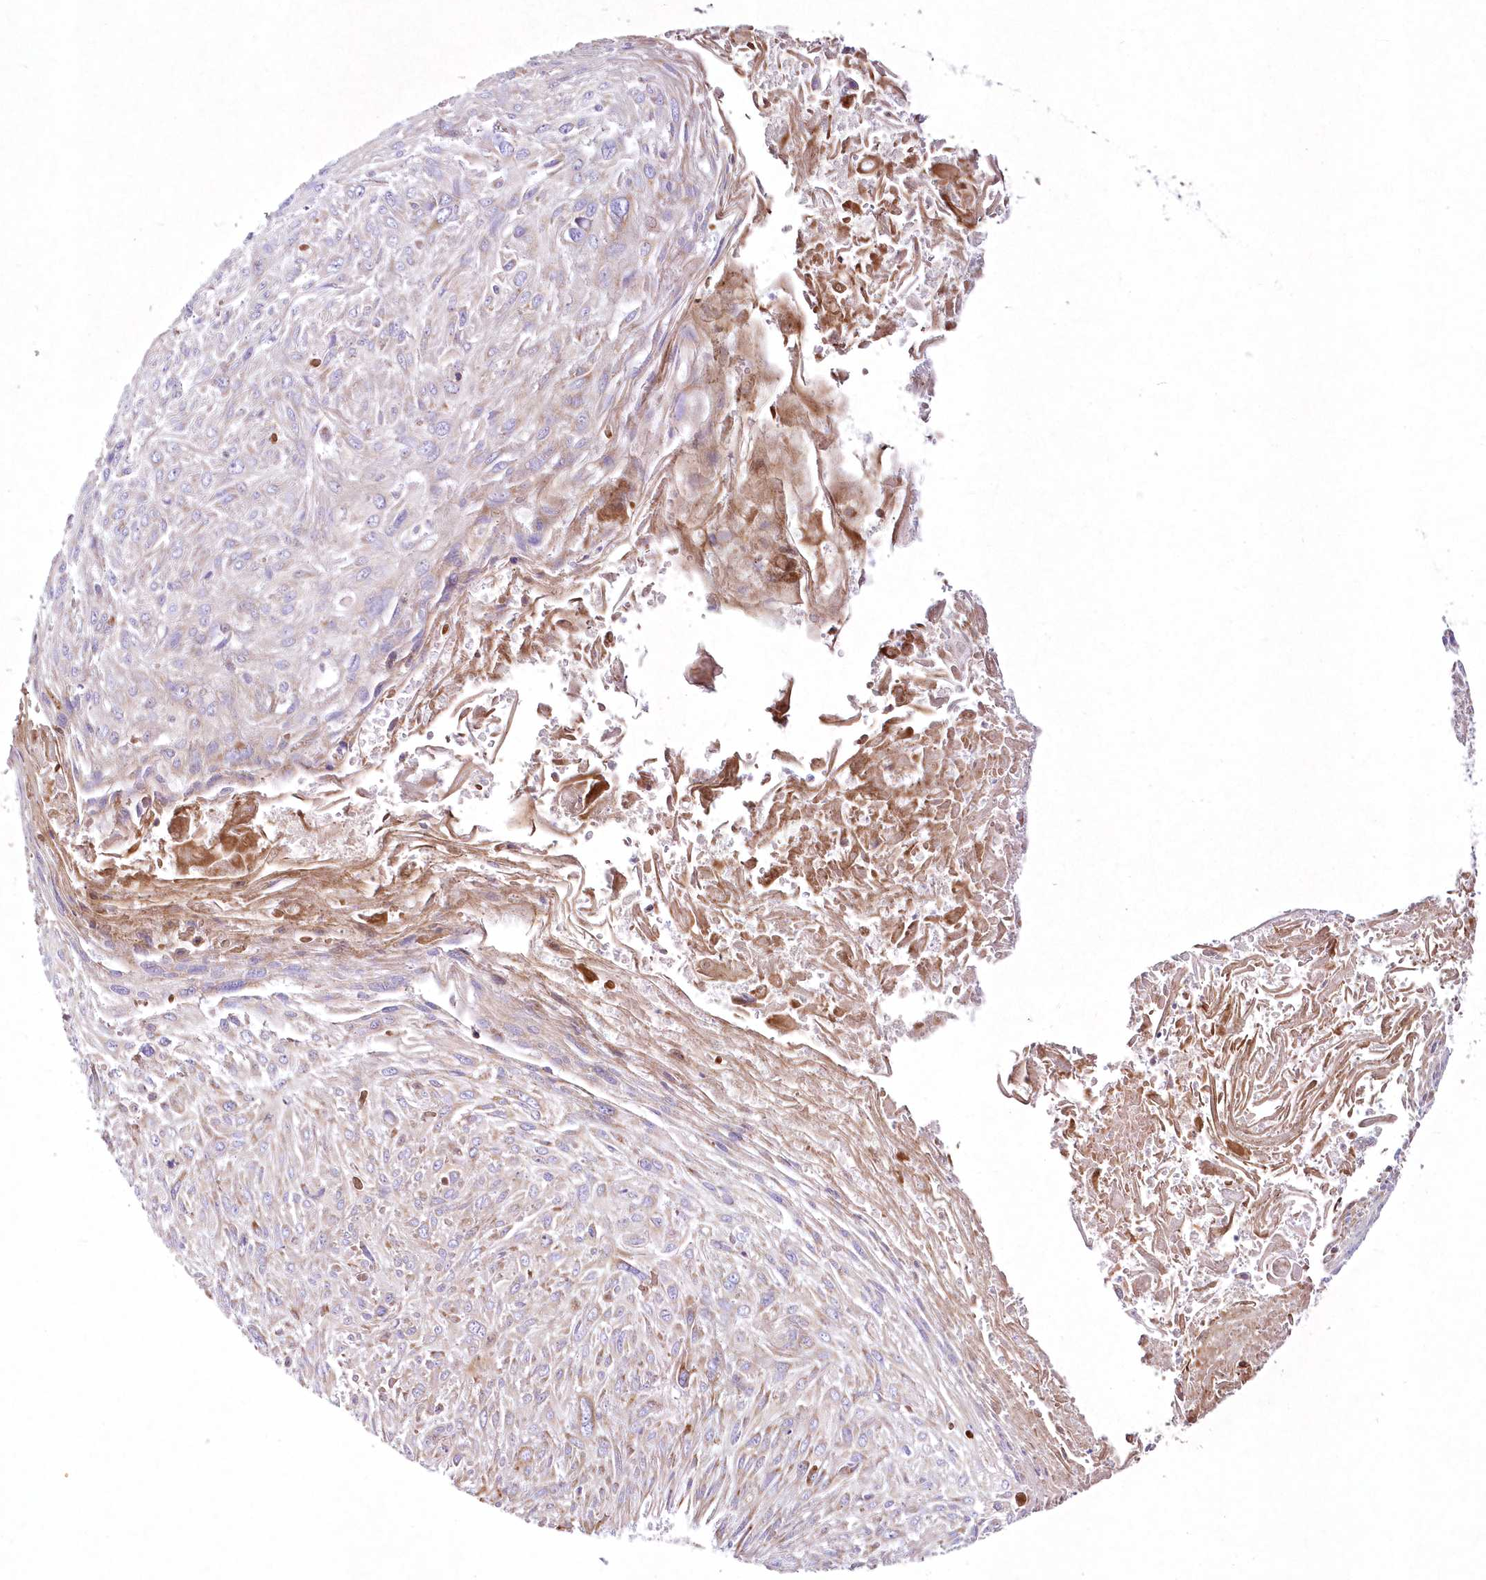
{"staining": {"intensity": "moderate", "quantity": "<25%", "location": "cytoplasmic/membranous"}, "tissue": "cervical cancer", "cell_type": "Tumor cells", "image_type": "cancer", "snomed": [{"axis": "morphology", "description": "Squamous cell carcinoma, NOS"}, {"axis": "topography", "description": "Cervix"}], "caption": "A high-resolution image shows immunohistochemistry staining of cervical squamous cell carcinoma, which exhibits moderate cytoplasmic/membranous expression in approximately <25% of tumor cells.", "gene": "ARFGEF3", "patient": {"sex": "female", "age": 51}}